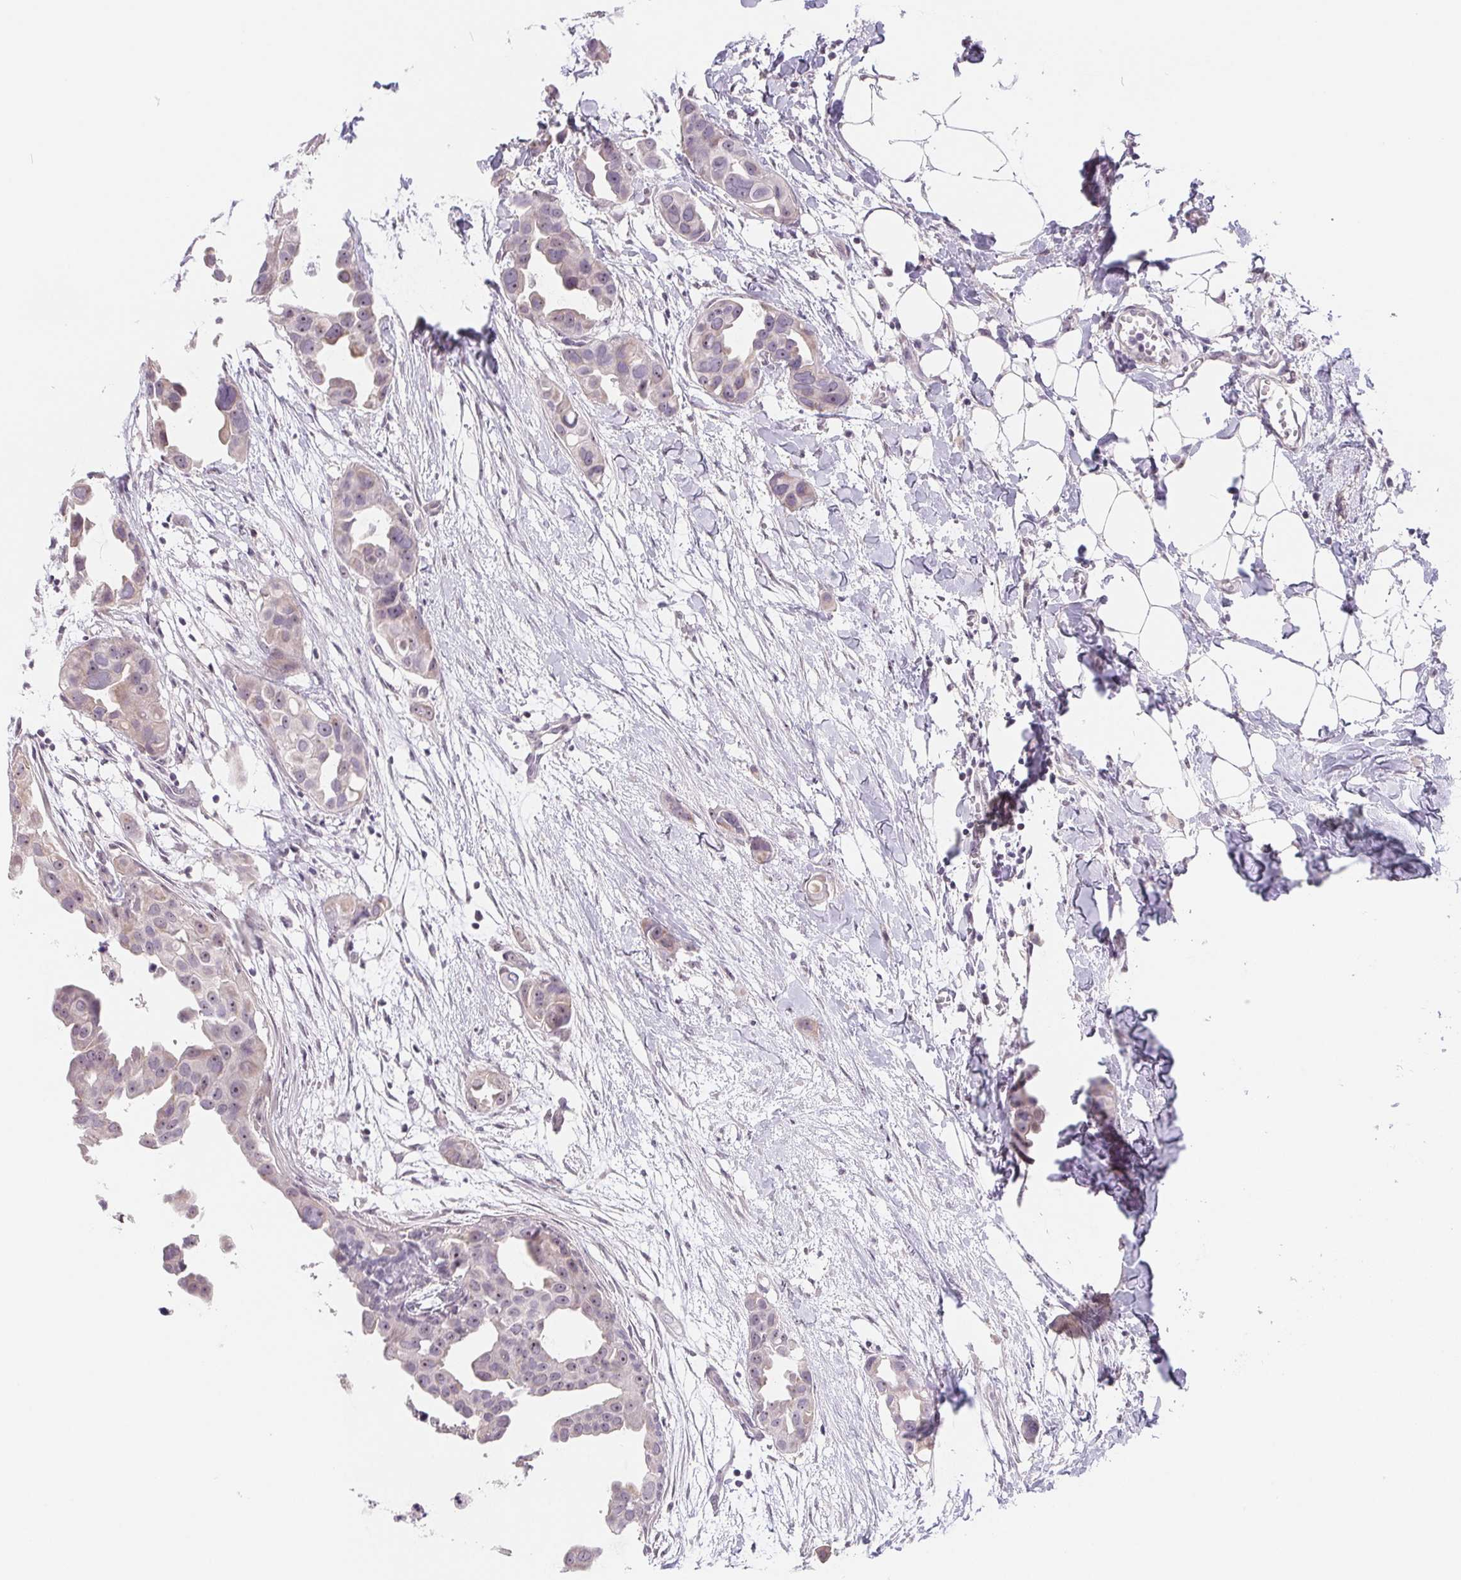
{"staining": {"intensity": "weak", "quantity": "<25%", "location": "nuclear"}, "tissue": "breast cancer", "cell_type": "Tumor cells", "image_type": "cancer", "snomed": [{"axis": "morphology", "description": "Duct carcinoma"}, {"axis": "topography", "description": "Breast"}], "caption": "Tumor cells show no significant protein positivity in breast infiltrating ductal carcinoma.", "gene": "LCA5L", "patient": {"sex": "female", "age": 38}}